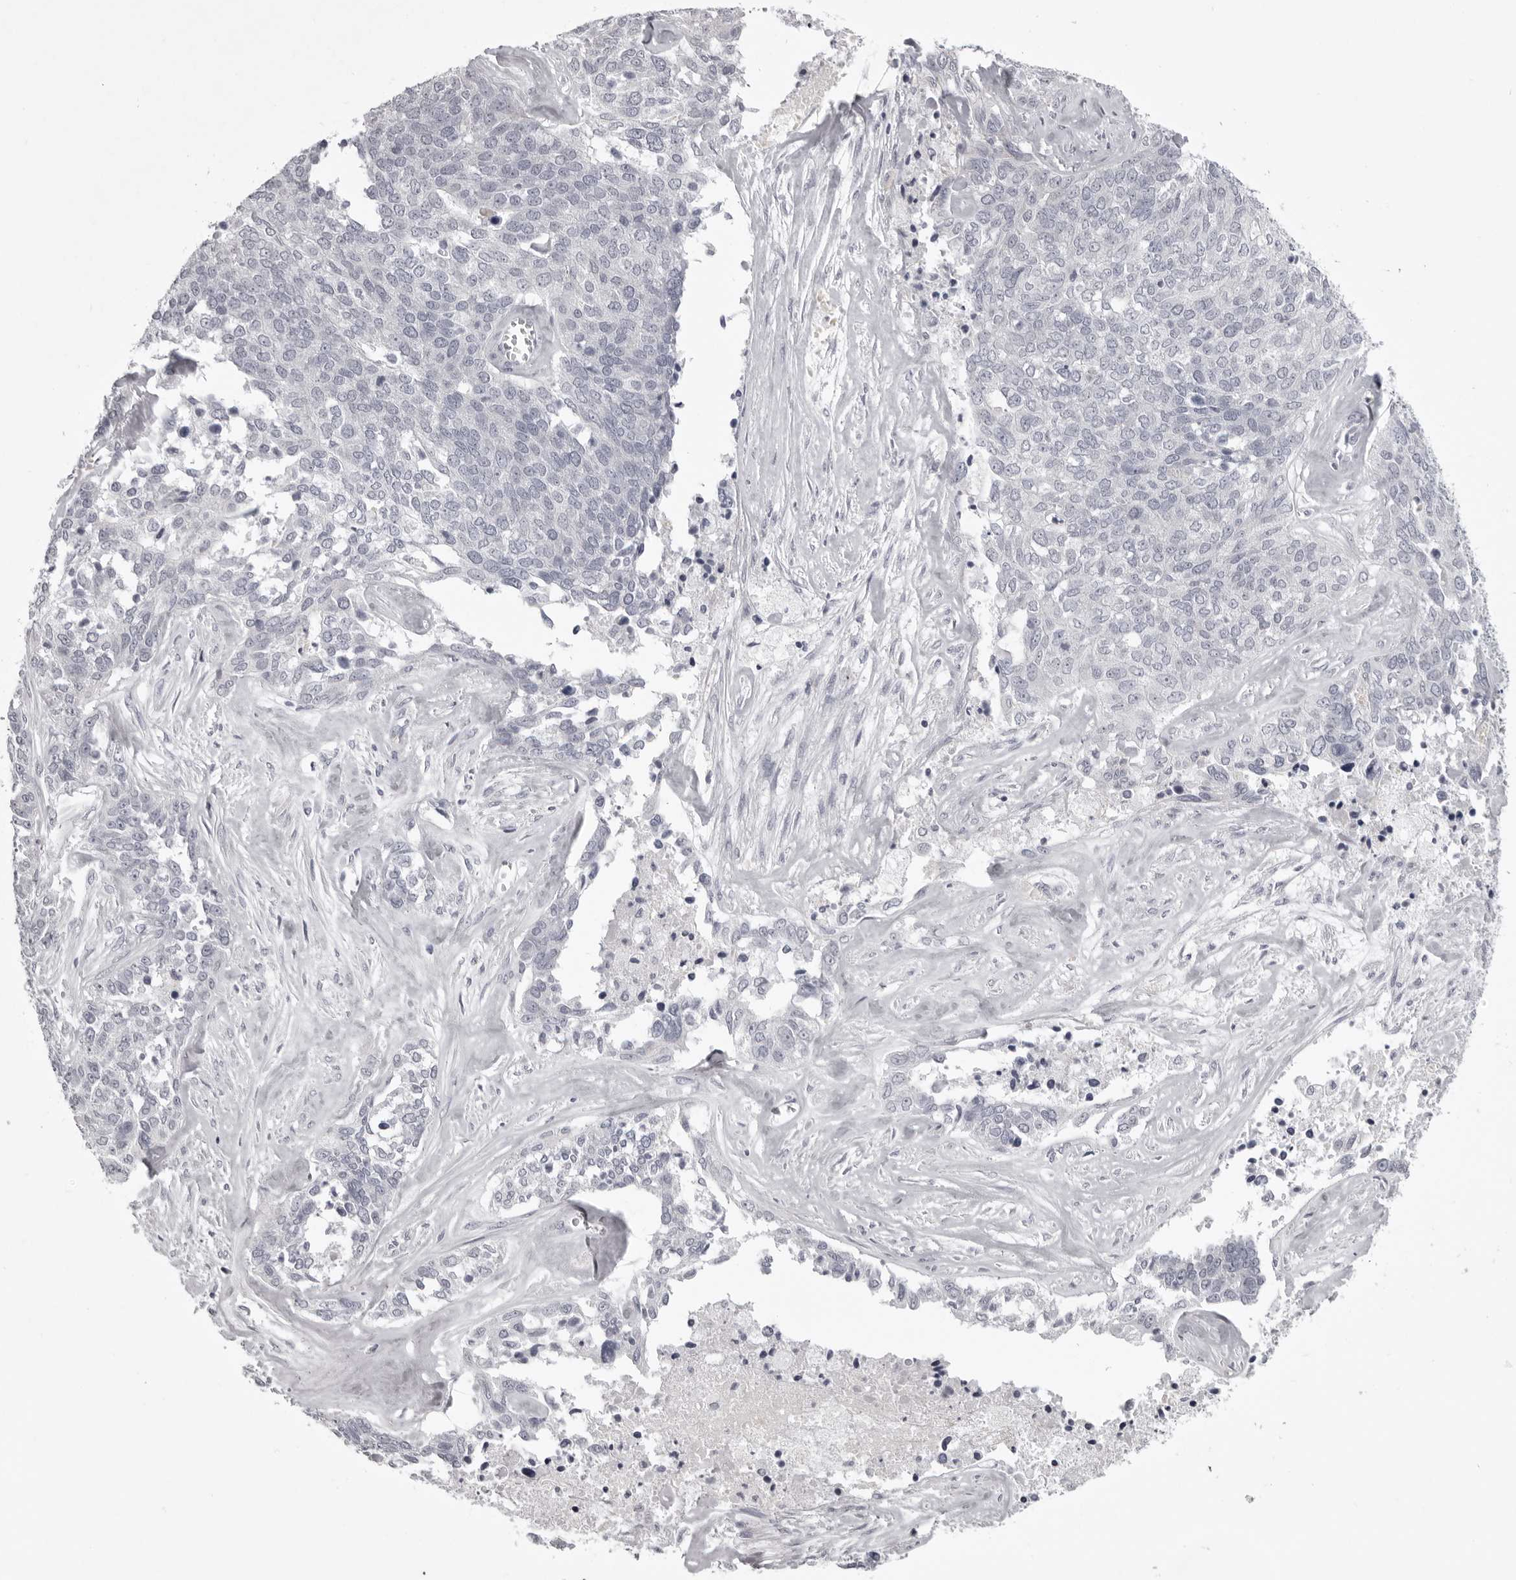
{"staining": {"intensity": "negative", "quantity": "none", "location": "none"}, "tissue": "ovarian cancer", "cell_type": "Tumor cells", "image_type": "cancer", "snomed": [{"axis": "morphology", "description": "Cystadenocarcinoma, serous, NOS"}, {"axis": "topography", "description": "Ovary"}], "caption": "DAB (3,3'-diaminobenzidine) immunohistochemical staining of ovarian serous cystadenocarcinoma demonstrates no significant staining in tumor cells.", "gene": "EPHA10", "patient": {"sex": "female", "age": 44}}